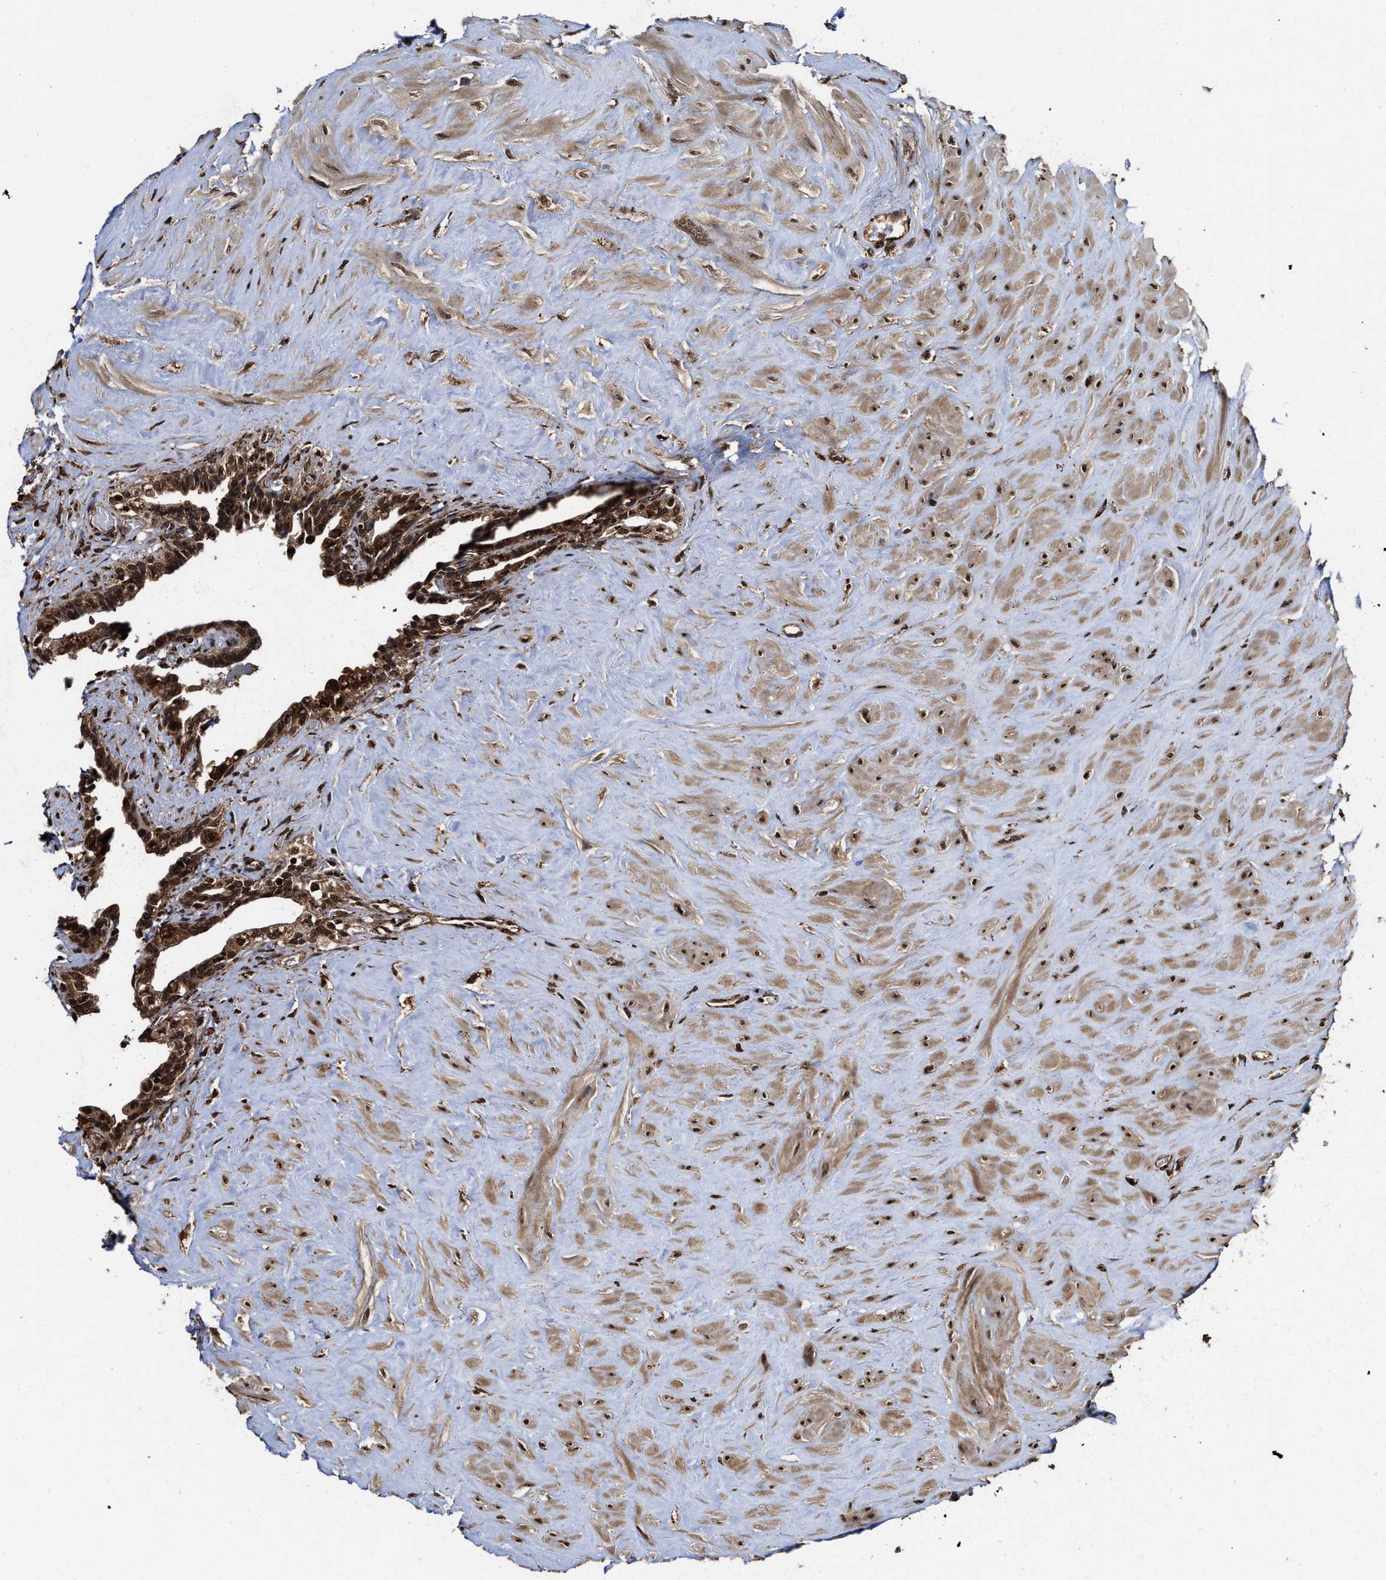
{"staining": {"intensity": "strong", "quantity": ">75%", "location": "cytoplasmic/membranous,nuclear"}, "tissue": "seminal vesicle", "cell_type": "Glandular cells", "image_type": "normal", "snomed": [{"axis": "morphology", "description": "Normal tissue, NOS"}, {"axis": "topography", "description": "Seminal veicle"}], "caption": "Seminal vesicle stained with immunohistochemistry (IHC) demonstrates strong cytoplasmic/membranous,nuclear staining in approximately >75% of glandular cells.", "gene": "SEPTIN2", "patient": {"sex": "male", "age": 63}}